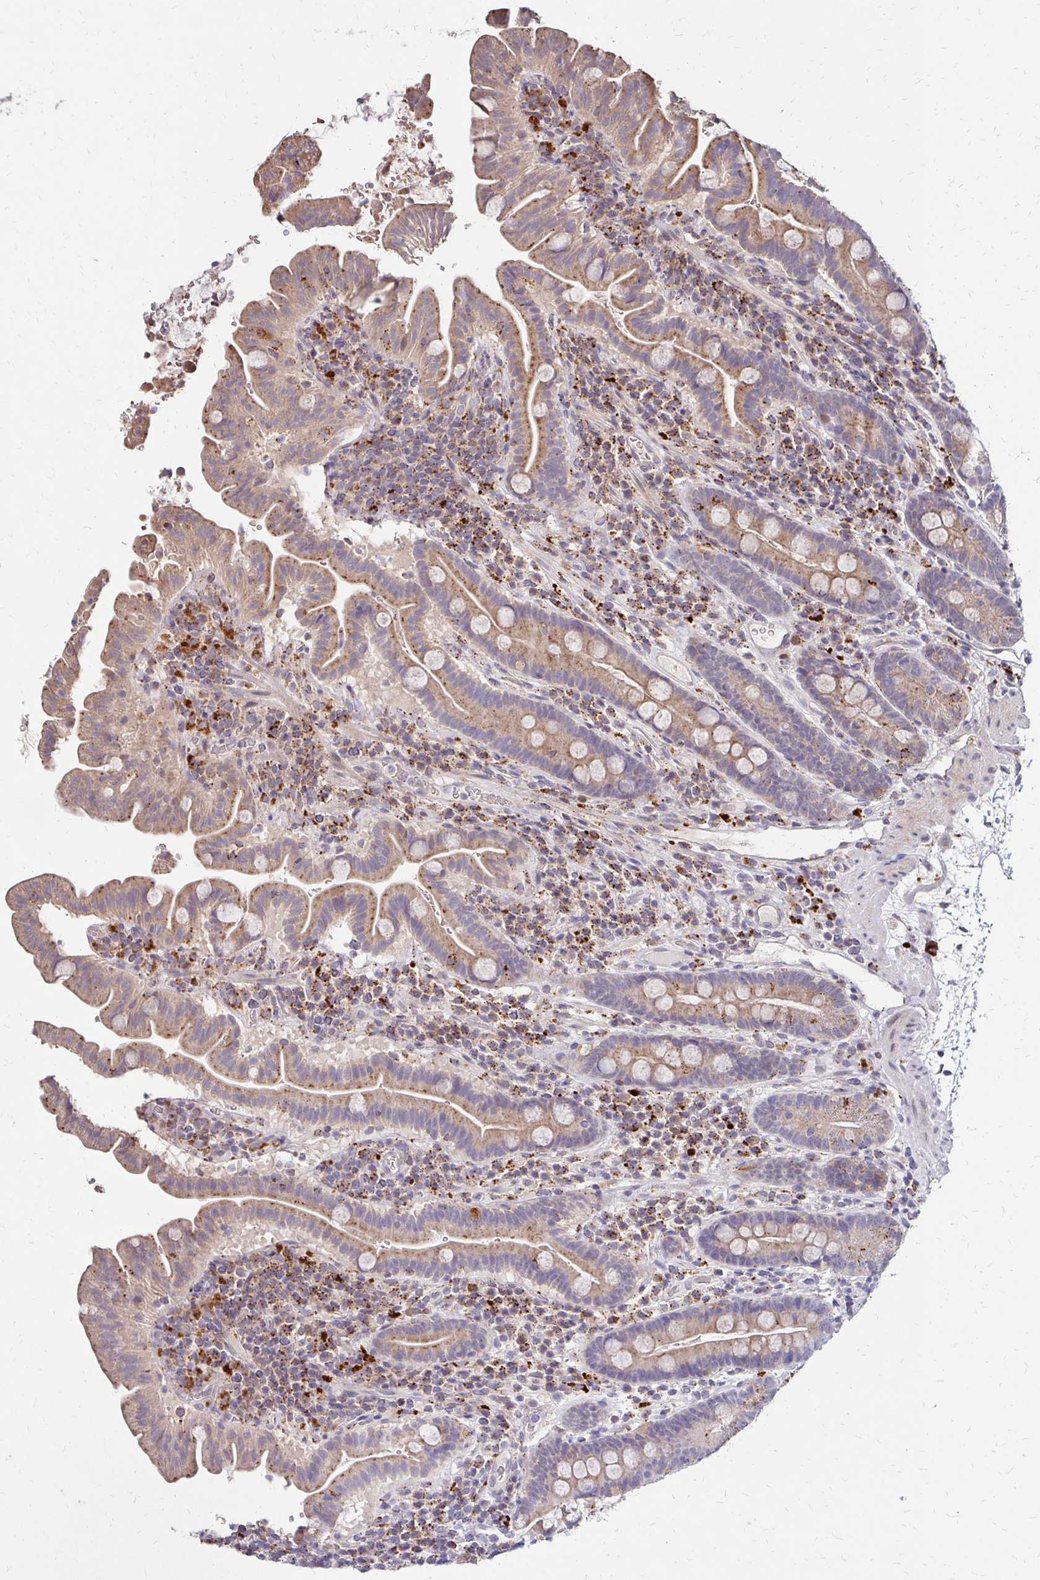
{"staining": {"intensity": "moderate", "quantity": "25%-75%", "location": "cytoplasmic/membranous"}, "tissue": "small intestine", "cell_type": "Glandular cells", "image_type": "normal", "snomed": [{"axis": "morphology", "description": "Normal tissue, NOS"}, {"axis": "topography", "description": "Small intestine"}], "caption": "Small intestine stained for a protein (brown) reveals moderate cytoplasmic/membranous positive staining in about 25%-75% of glandular cells.", "gene": "IDUA", "patient": {"sex": "male", "age": 26}}